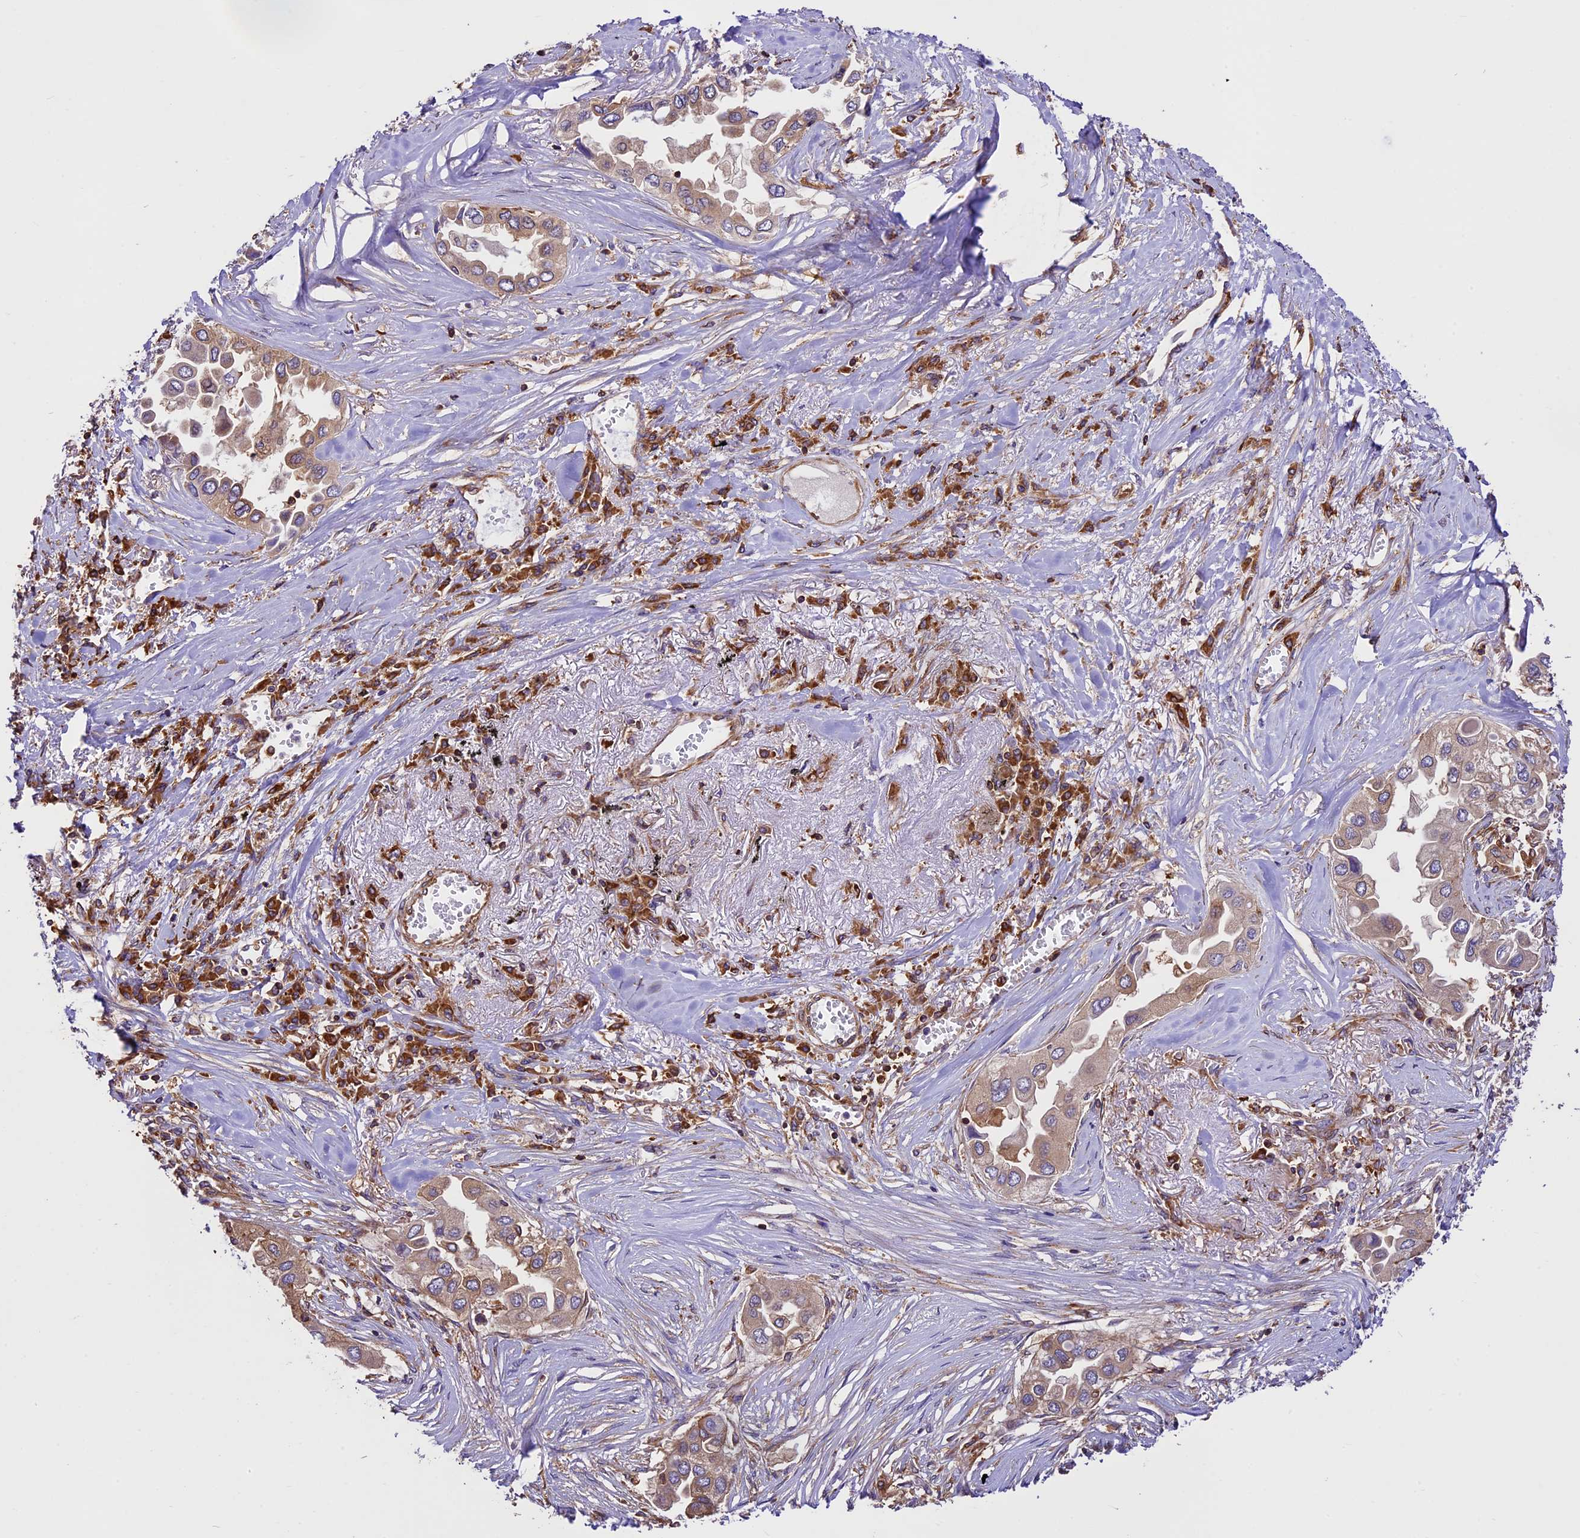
{"staining": {"intensity": "weak", "quantity": ">75%", "location": "cytoplasmic/membranous"}, "tissue": "lung cancer", "cell_type": "Tumor cells", "image_type": "cancer", "snomed": [{"axis": "morphology", "description": "Adenocarcinoma, NOS"}, {"axis": "topography", "description": "Lung"}], "caption": "Lung adenocarcinoma stained for a protein (brown) shows weak cytoplasmic/membranous positive positivity in approximately >75% of tumor cells.", "gene": "KARS1", "patient": {"sex": "female", "age": 76}}